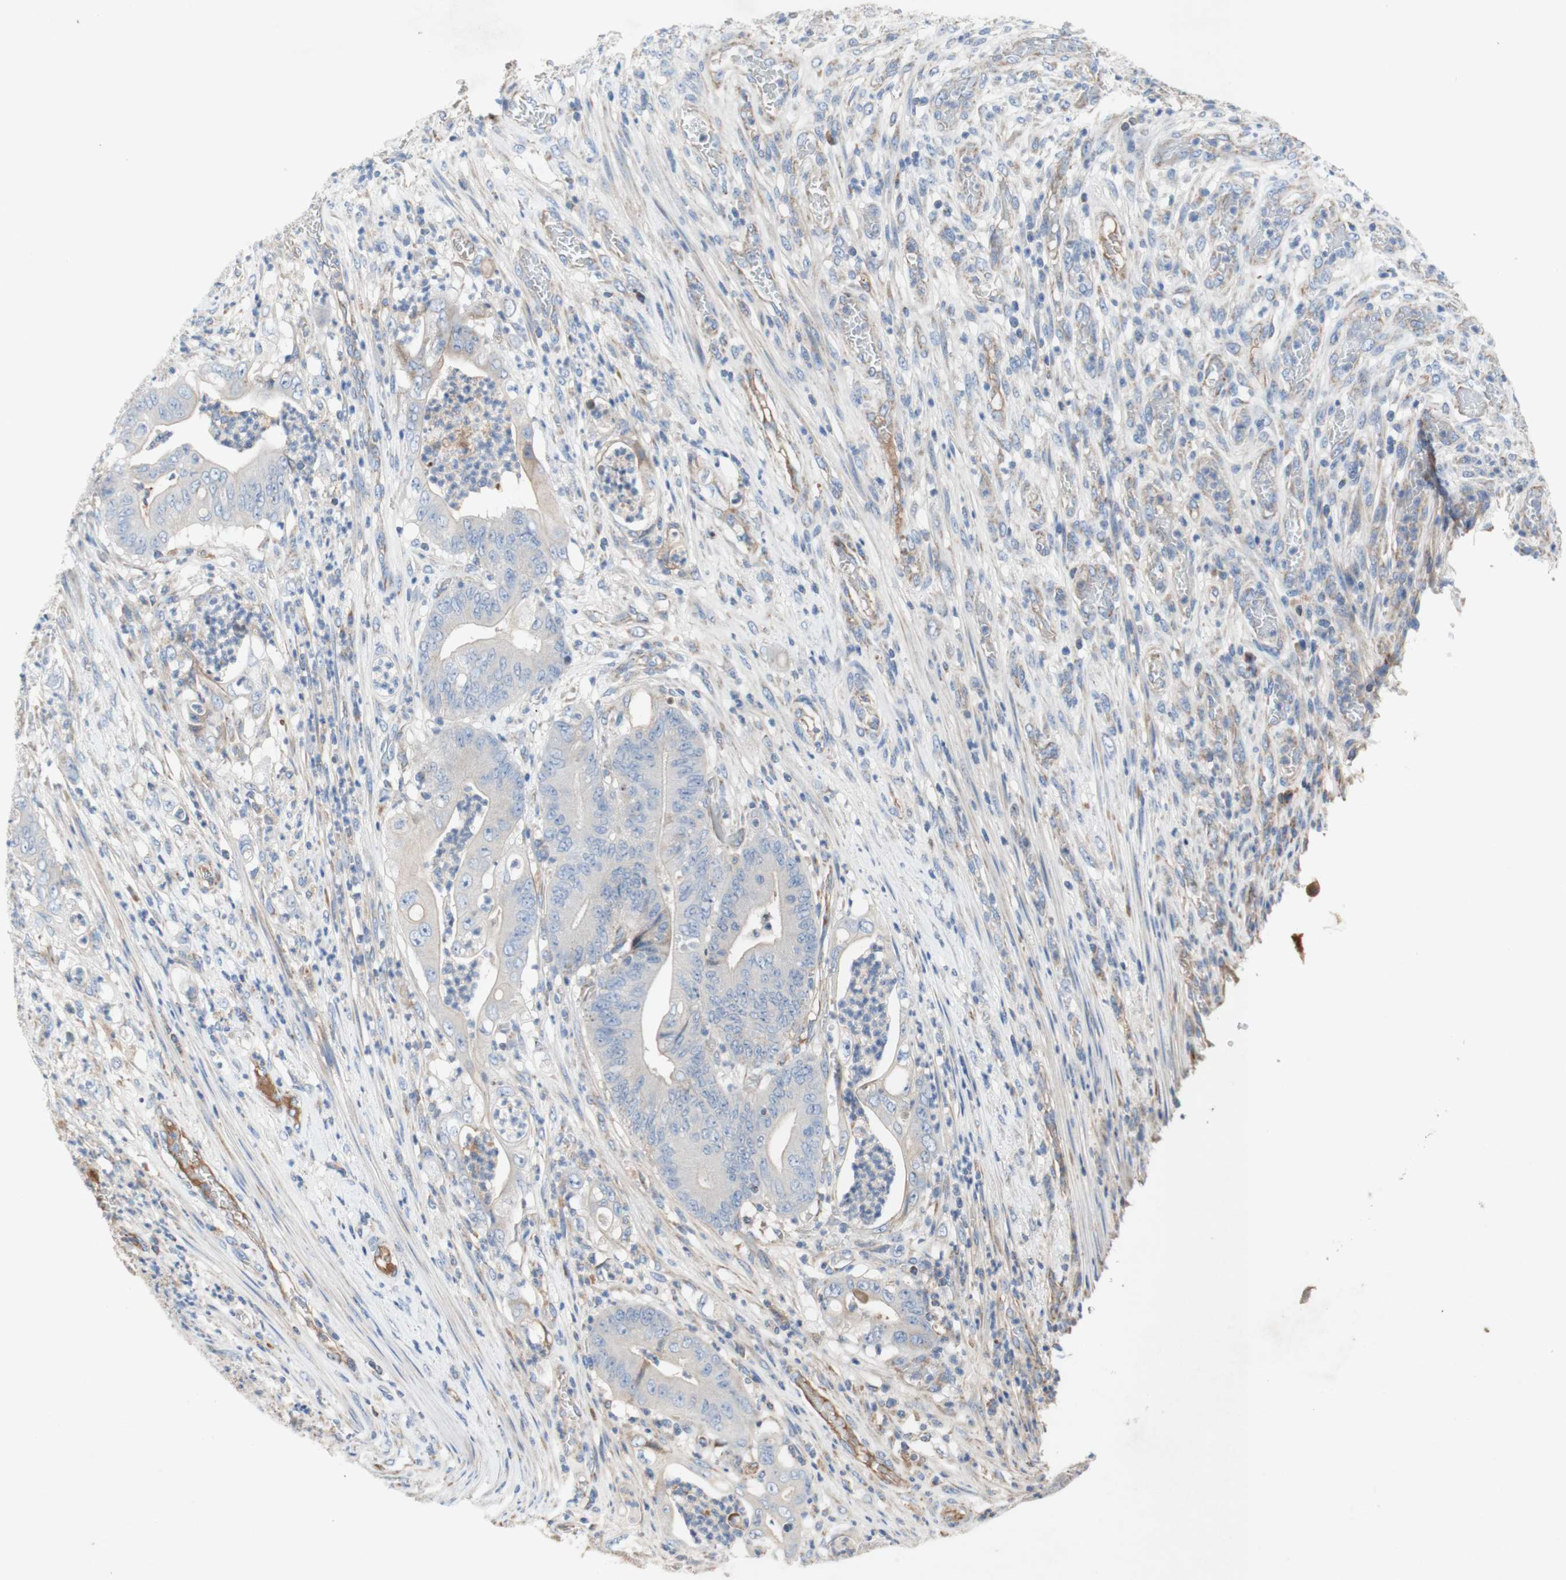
{"staining": {"intensity": "moderate", "quantity": ">75%", "location": "cytoplasmic/membranous"}, "tissue": "stomach cancer", "cell_type": "Tumor cells", "image_type": "cancer", "snomed": [{"axis": "morphology", "description": "Adenocarcinoma, NOS"}, {"axis": "topography", "description": "Stomach"}], "caption": "Protein staining demonstrates moderate cytoplasmic/membranous expression in approximately >75% of tumor cells in stomach cancer.", "gene": "SDHB", "patient": {"sex": "female", "age": 73}}